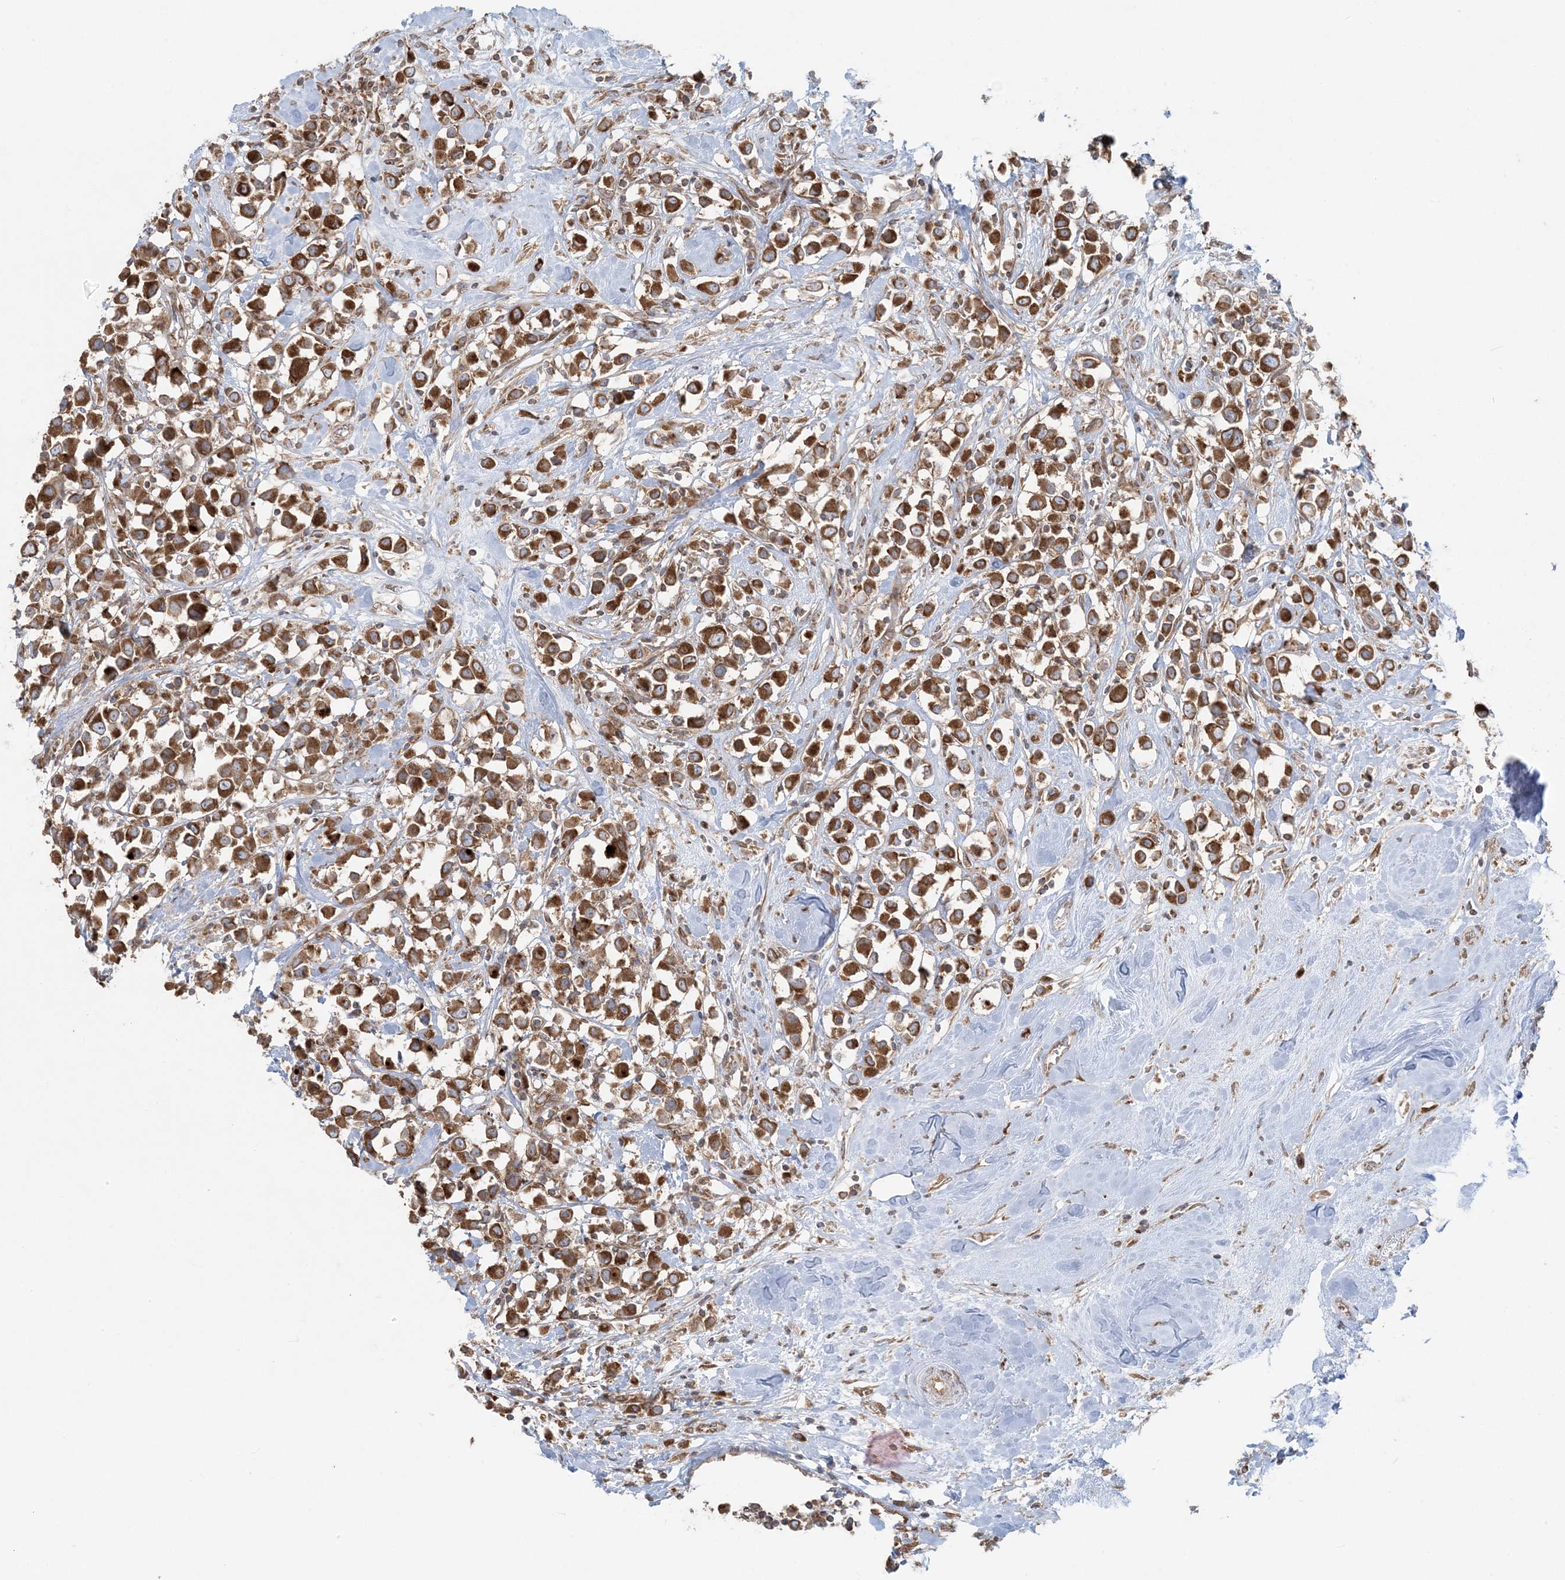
{"staining": {"intensity": "moderate", "quantity": ">75%", "location": "cytoplasmic/membranous"}, "tissue": "breast cancer", "cell_type": "Tumor cells", "image_type": "cancer", "snomed": [{"axis": "morphology", "description": "Duct carcinoma"}, {"axis": "topography", "description": "Breast"}], "caption": "Immunohistochemical staining of invasive ductal carcinoma (breast) demonstrates medium levels of moderate cytoplasmic/membranous protein staining in about >75% of tumor cells. The staining is performed using DAB brown chromogen to label protein expression. The nuclei are counter-stained blue using hematoxylin.", "gene": "UBXN4", "patient": {"sex": "female", "age": 61}}